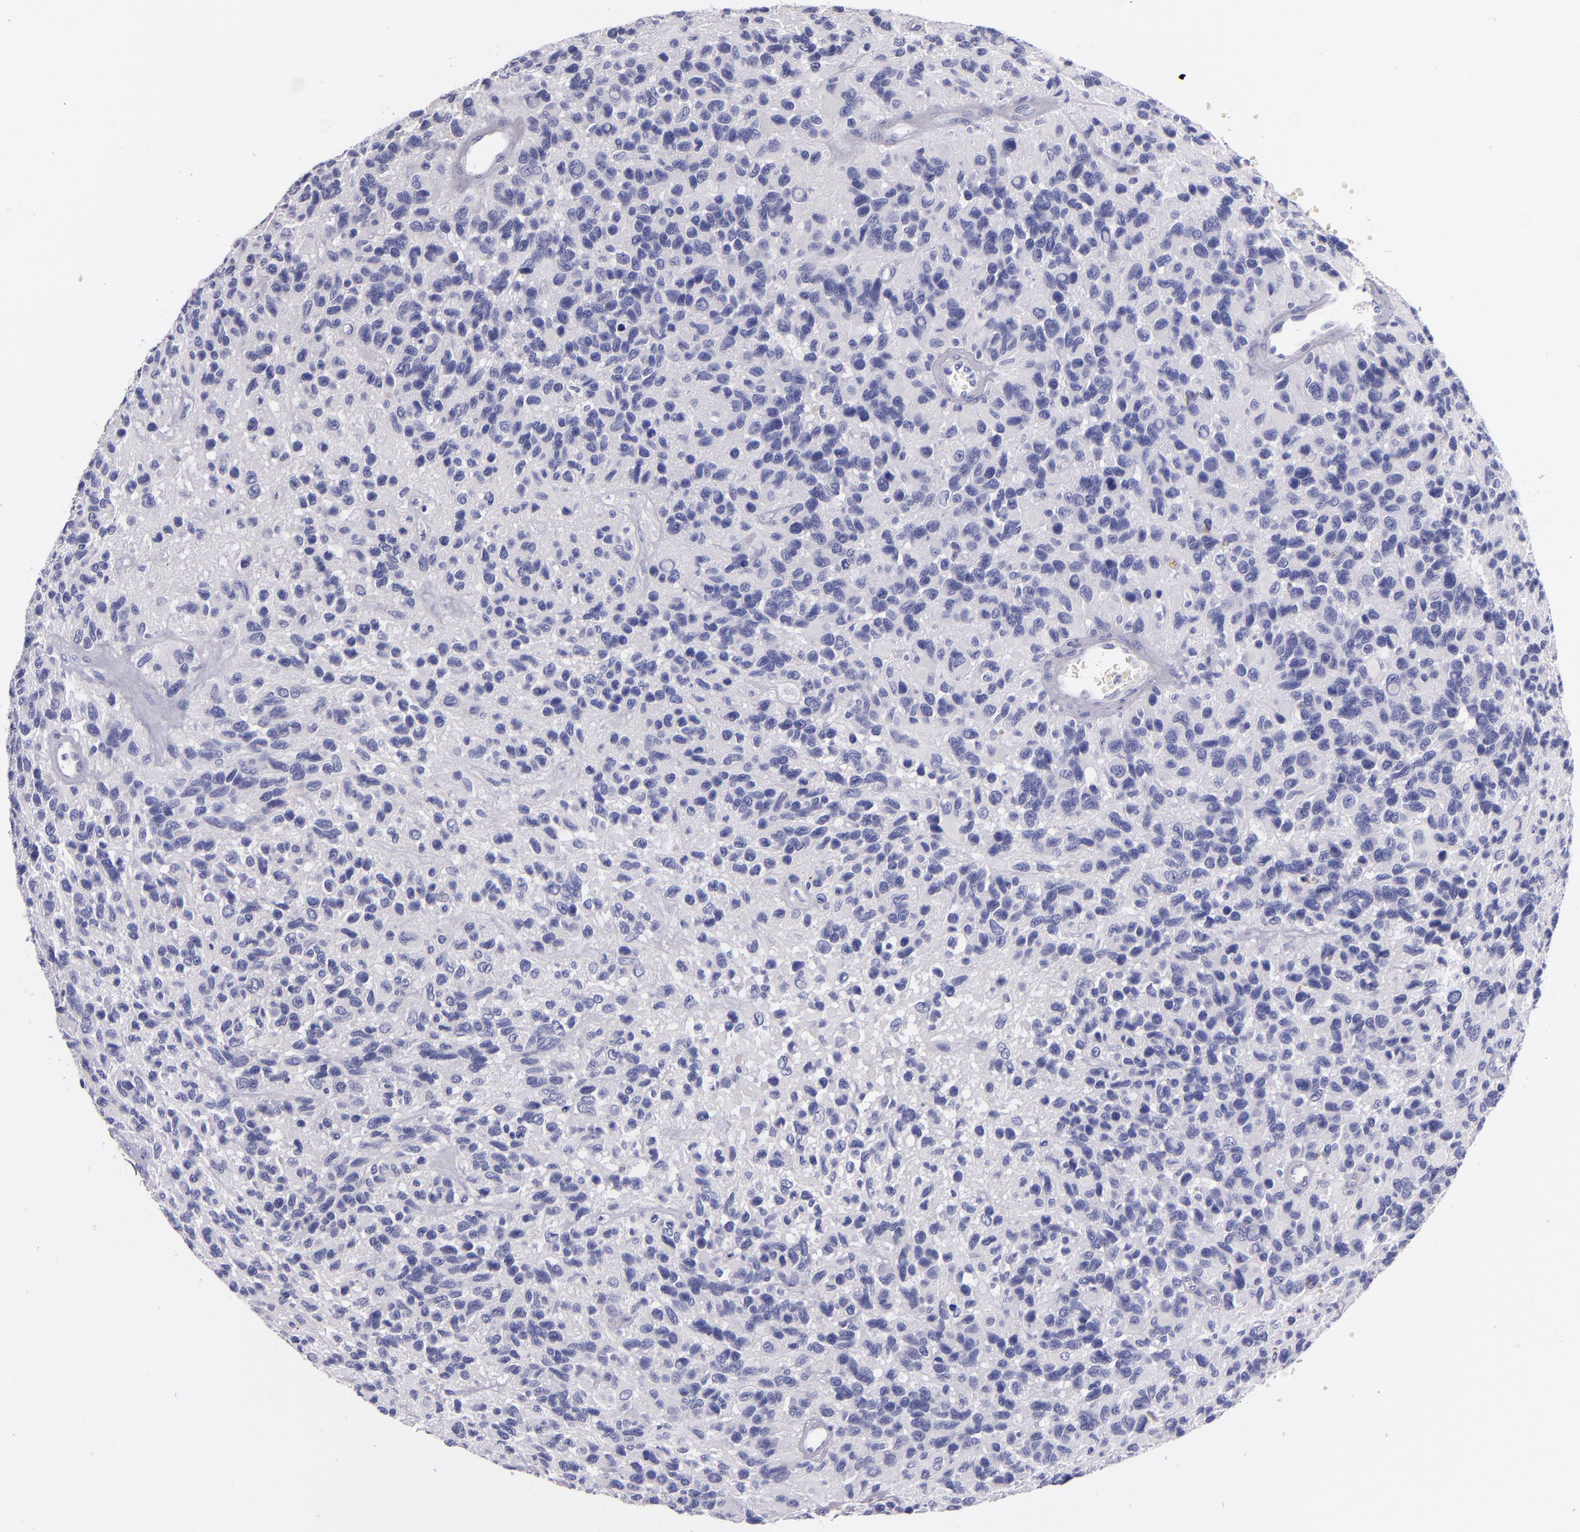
{"staining": {"intensity": "negative", "quantity": "none", "location": "none"}, "tissue": "glioma", "cell_type": "Tumor cells", "image_type": "cancer", "snomed": [{"axis": "morphology", "description": "Glioma, malignant, High grade"}, {"axis": "topography", "description": "Brain"}], "caption": "The micrograph reveals no significant positivity in tumor cells of glioma.", "gene": "KNG1", "patient": {"sex": "male", "age": 77}}